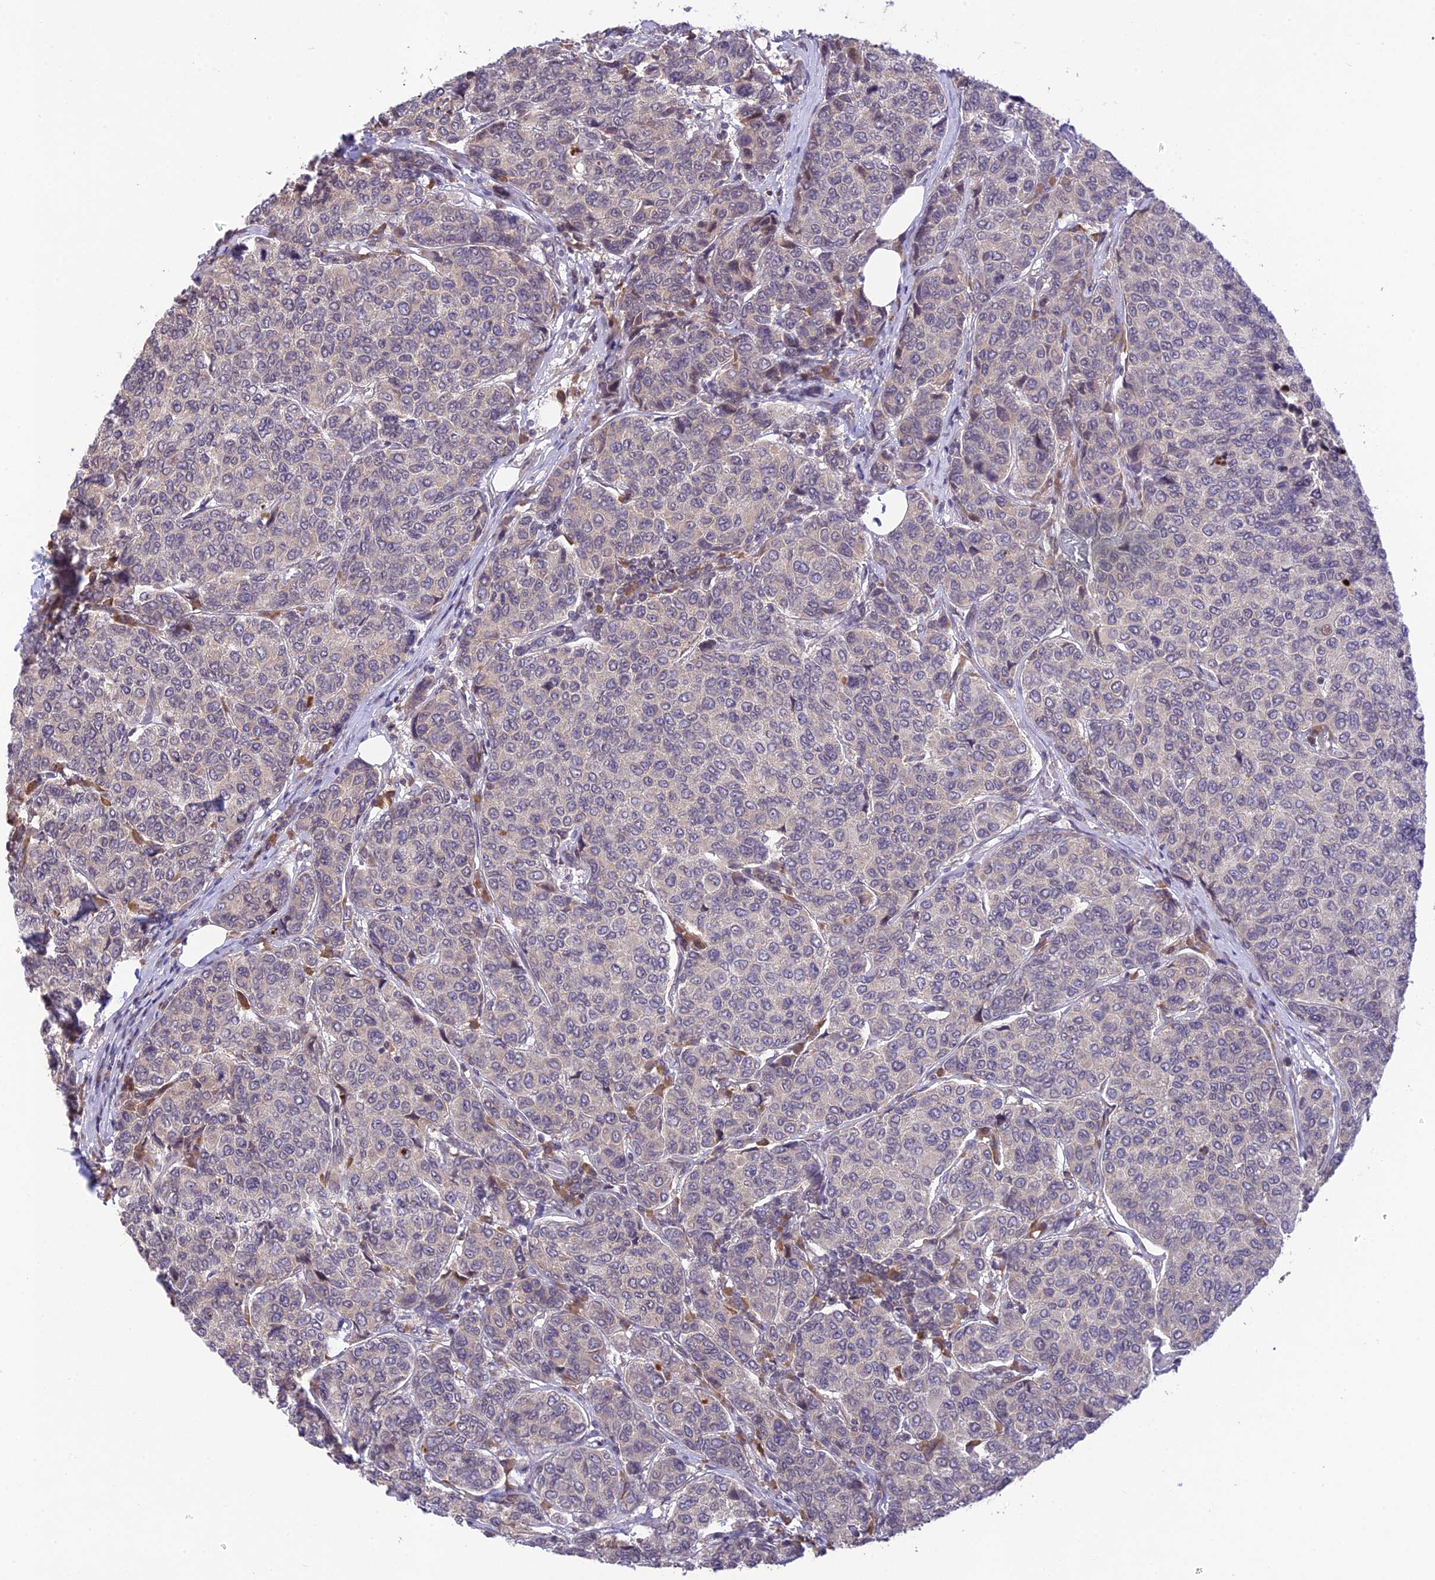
{"staining": {"intensity": "negative", "quantity": "none", "location": "none"}, "tissue": "breast cancer", "cell_type": "Tumor cells", "image_type": "cancer", "snomed": [{"axis": "morphology", "description": "Duct carcinoma"}, {"axis": "topography", "description": "Breast"}], "caption": "There is no significant expression in tumor cells of breast cancer (infiltrating ductal carcinoma). (DAB (3,3'-diaminobenzidine) immunohistochemistry (IHC) with hematoxylin counter stain).", "gene": "TEKT1", "patient": {"sex": "female", "age": 55}}